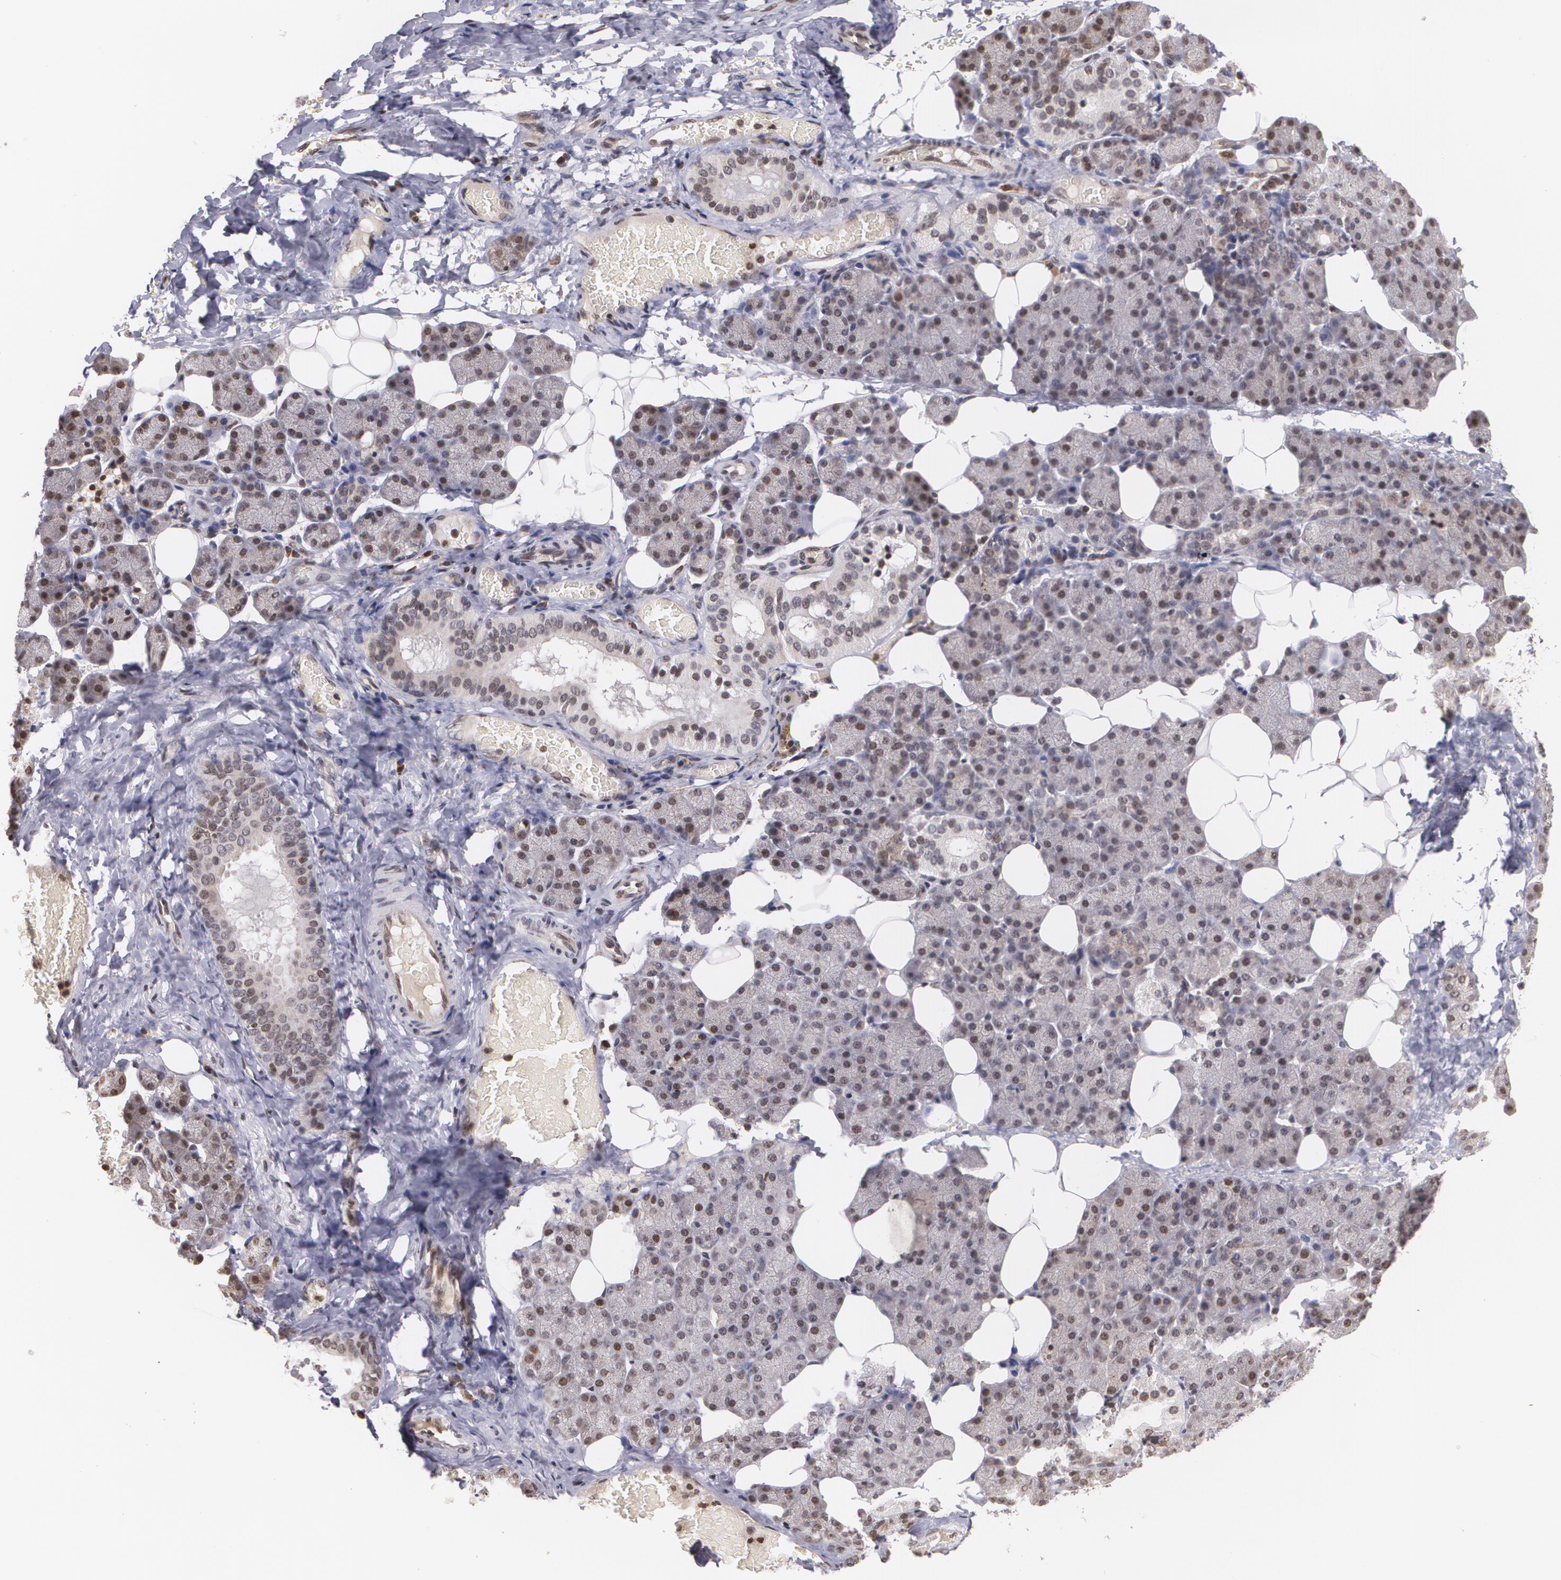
{"staining": {"intensity": "weak", "quantity": ">75%", "location": "cytoplasmic/membranous,nuclear"}, "tissue": "salivary gland", "cell_type": "Glandular cells", "image_type": "normal", "snomed": [{"axis": "morphology", "description": "Normal tissue, NOS"}, {"axis": "topography", "description": "Lymph node"}, {"axis": "topography", "description": "Salivary gland"}], "caption": "A low amount of weak cytoplasmic/membranous,nuclear expression is identified in approximately >75% of glandular cells in unremarkable salivary gland. The protein is shown in brown color, while the nuclei are stained blue.", "gene": "VAV3", "patient": {"sex": "male", "age": 8}}